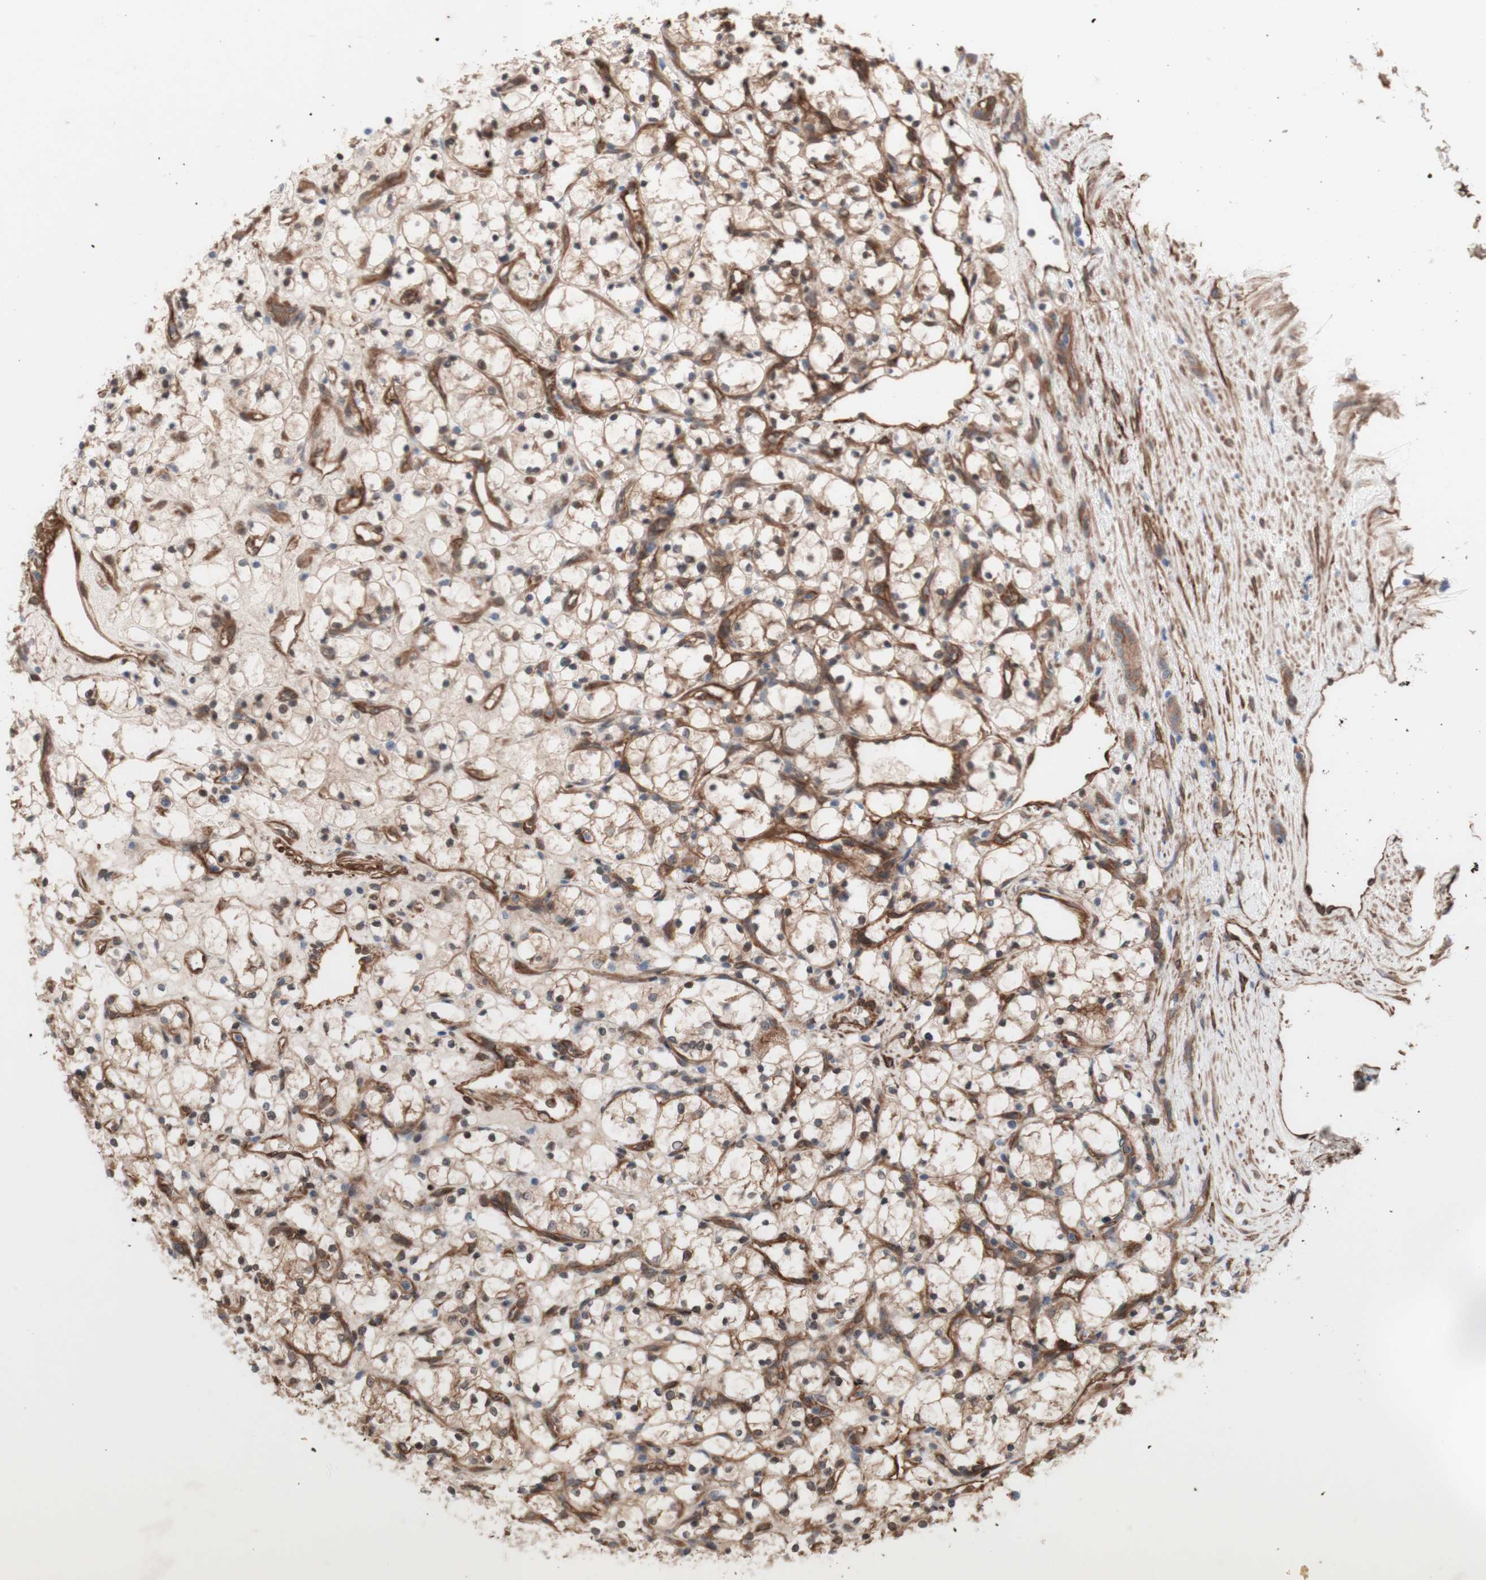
{"staining": {"intensity": "strong", "quantity": "<25%", "location": "cytoplasmic/membranous"}, "tissue": "renal cancer", "cell_type": "Tumor cells", "image_type": "cancer", "snomed": [{"axis": "morphology", "description": "Adenocarcinoma, NOS"}, {"axis": "topography", "description": "Kidney"}], "caption": "The image displays a brown stain indicating the presence of a protein in the cytoplasmic/membranous of tumor cells in renal cancer. (brown staining indicates protein expression, while blue staining denotes nuclei).", "gene": "CNN3", "patient": {"sex": "female", "age": 69}}